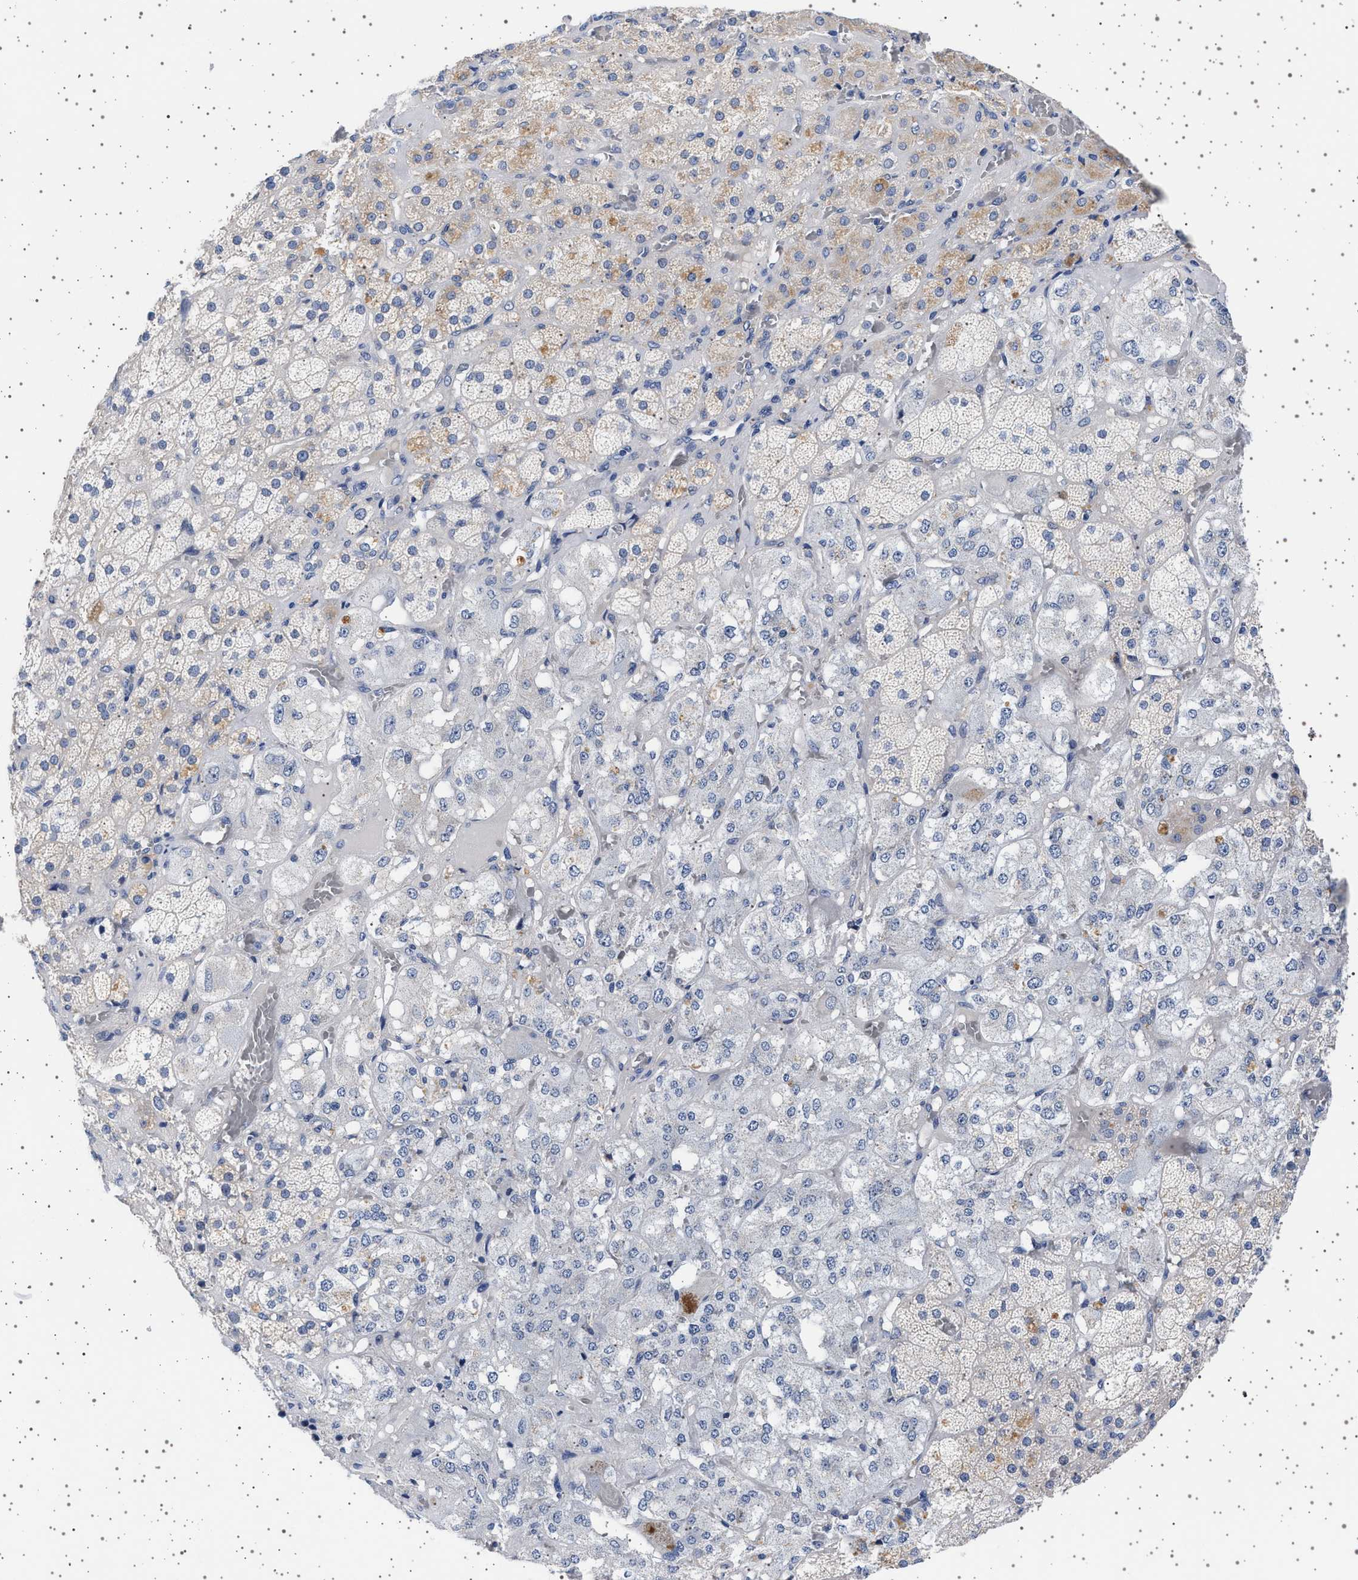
{"staining": {"intensity": "negative", "quantity": "none", "location": "none"}, "tissue": "adrenal gland", "cell_type": "Glandular cells", "image_type": "normal", "snomed": [{"axis": "morphology", "description": "Normal tissue, NOS"}, {"axis": "topography", "description": "Adrenal gland"}], "caption": "Glandular cells show no significant expression in unremarkable adrenal gland. (IHC, brightfield microscopy, high magnification).", "gene": "TRMT10B", "patient": {"sex": "male", "age": 57}}